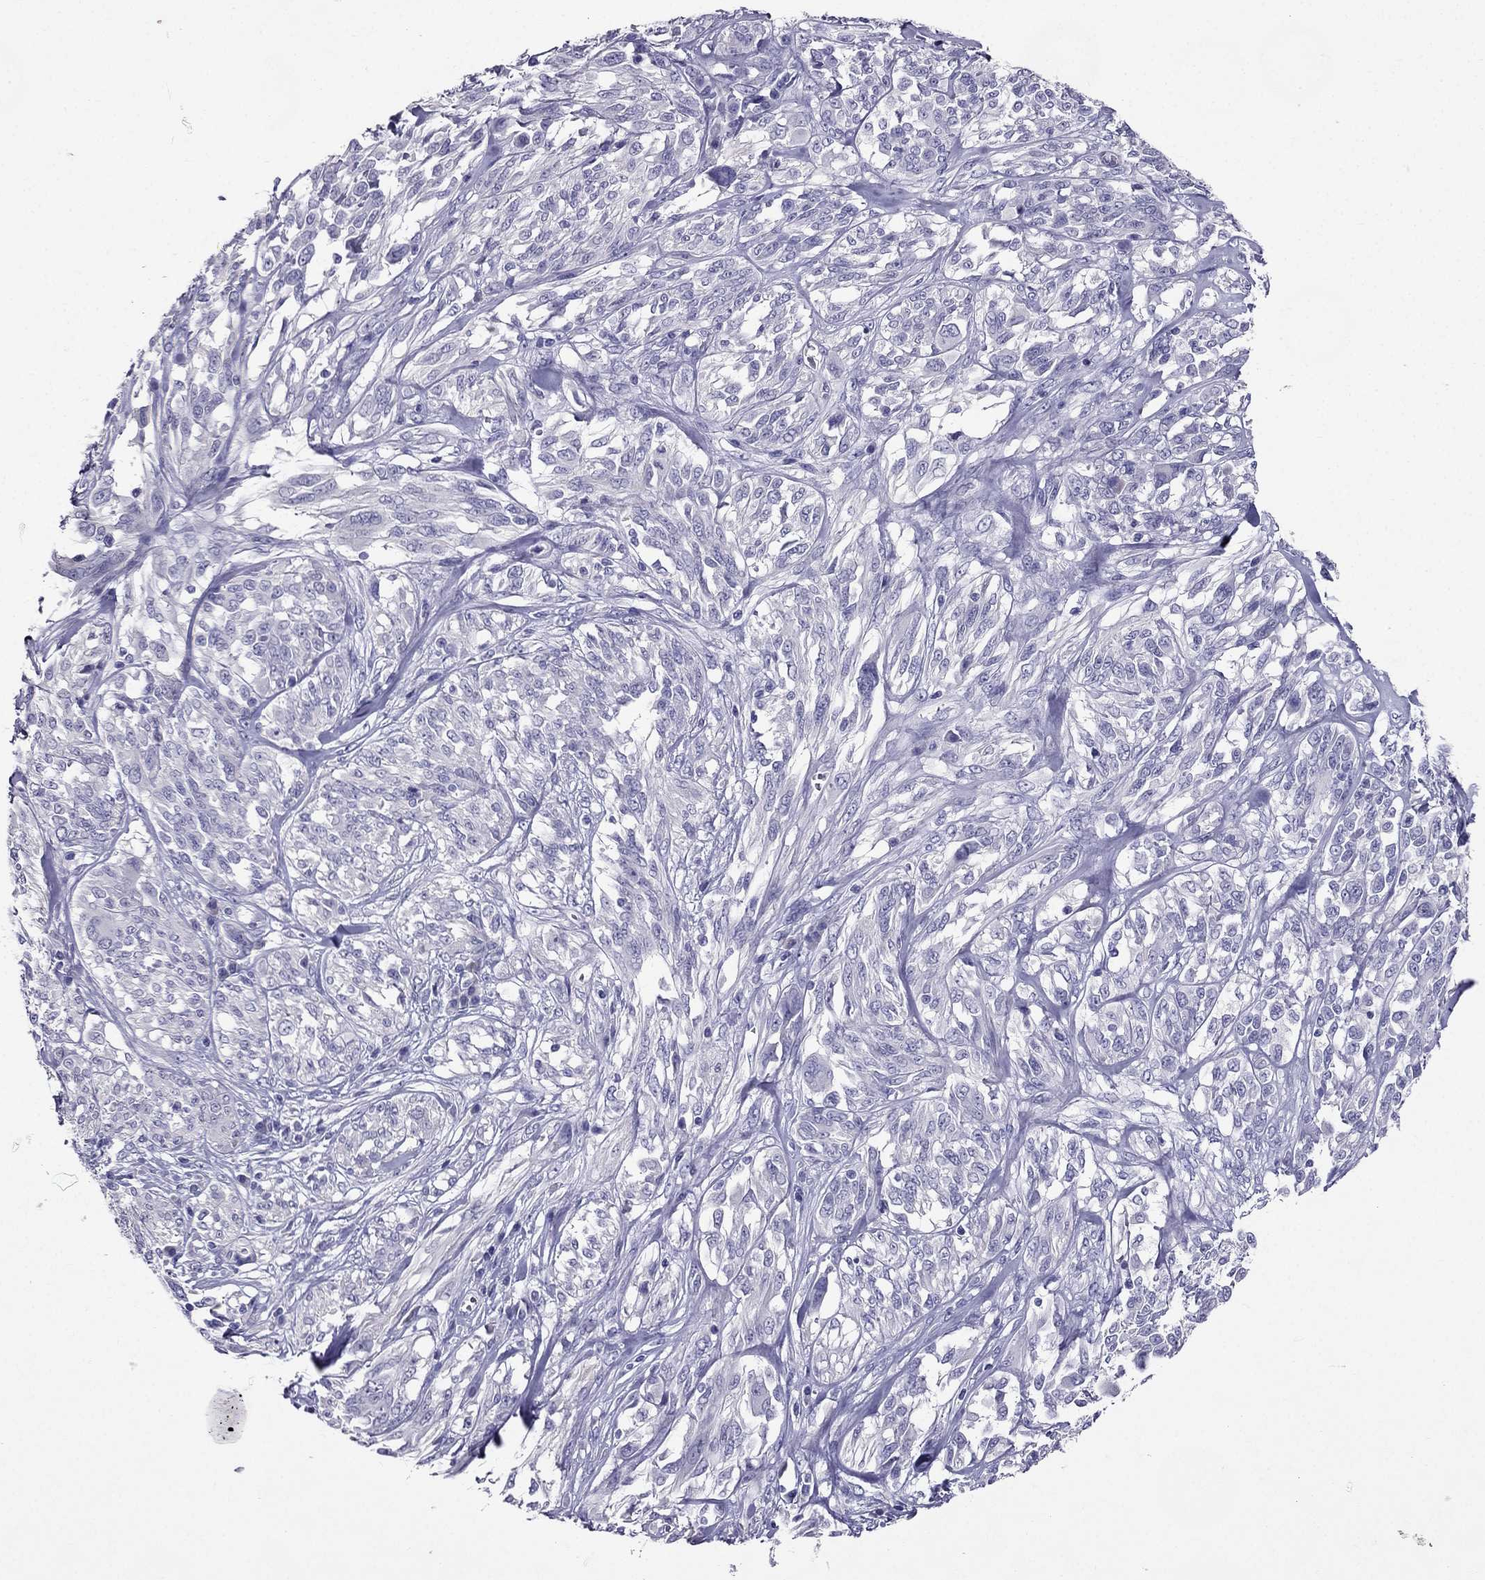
{"staining": {"intensity": "negative", "quantity": "none", "location": "none"}, "tissue": "melanoma", "cell_type": "Tumor cells", "image_type": "cancer", "snomed": [{"axis": "morphology", "description": "Malignant melanoma, NOS"}, {"axis": "topography", "description": "Skin"}], "caption": "IHC micrograph of human malignant melanoma stained for a protein (brown), which shows no expression in tumor cells. (IHC, brightfield microscopy, high magnification).", "gene": "ZNF541", "patient": {"sex": "female", "age": 91}}